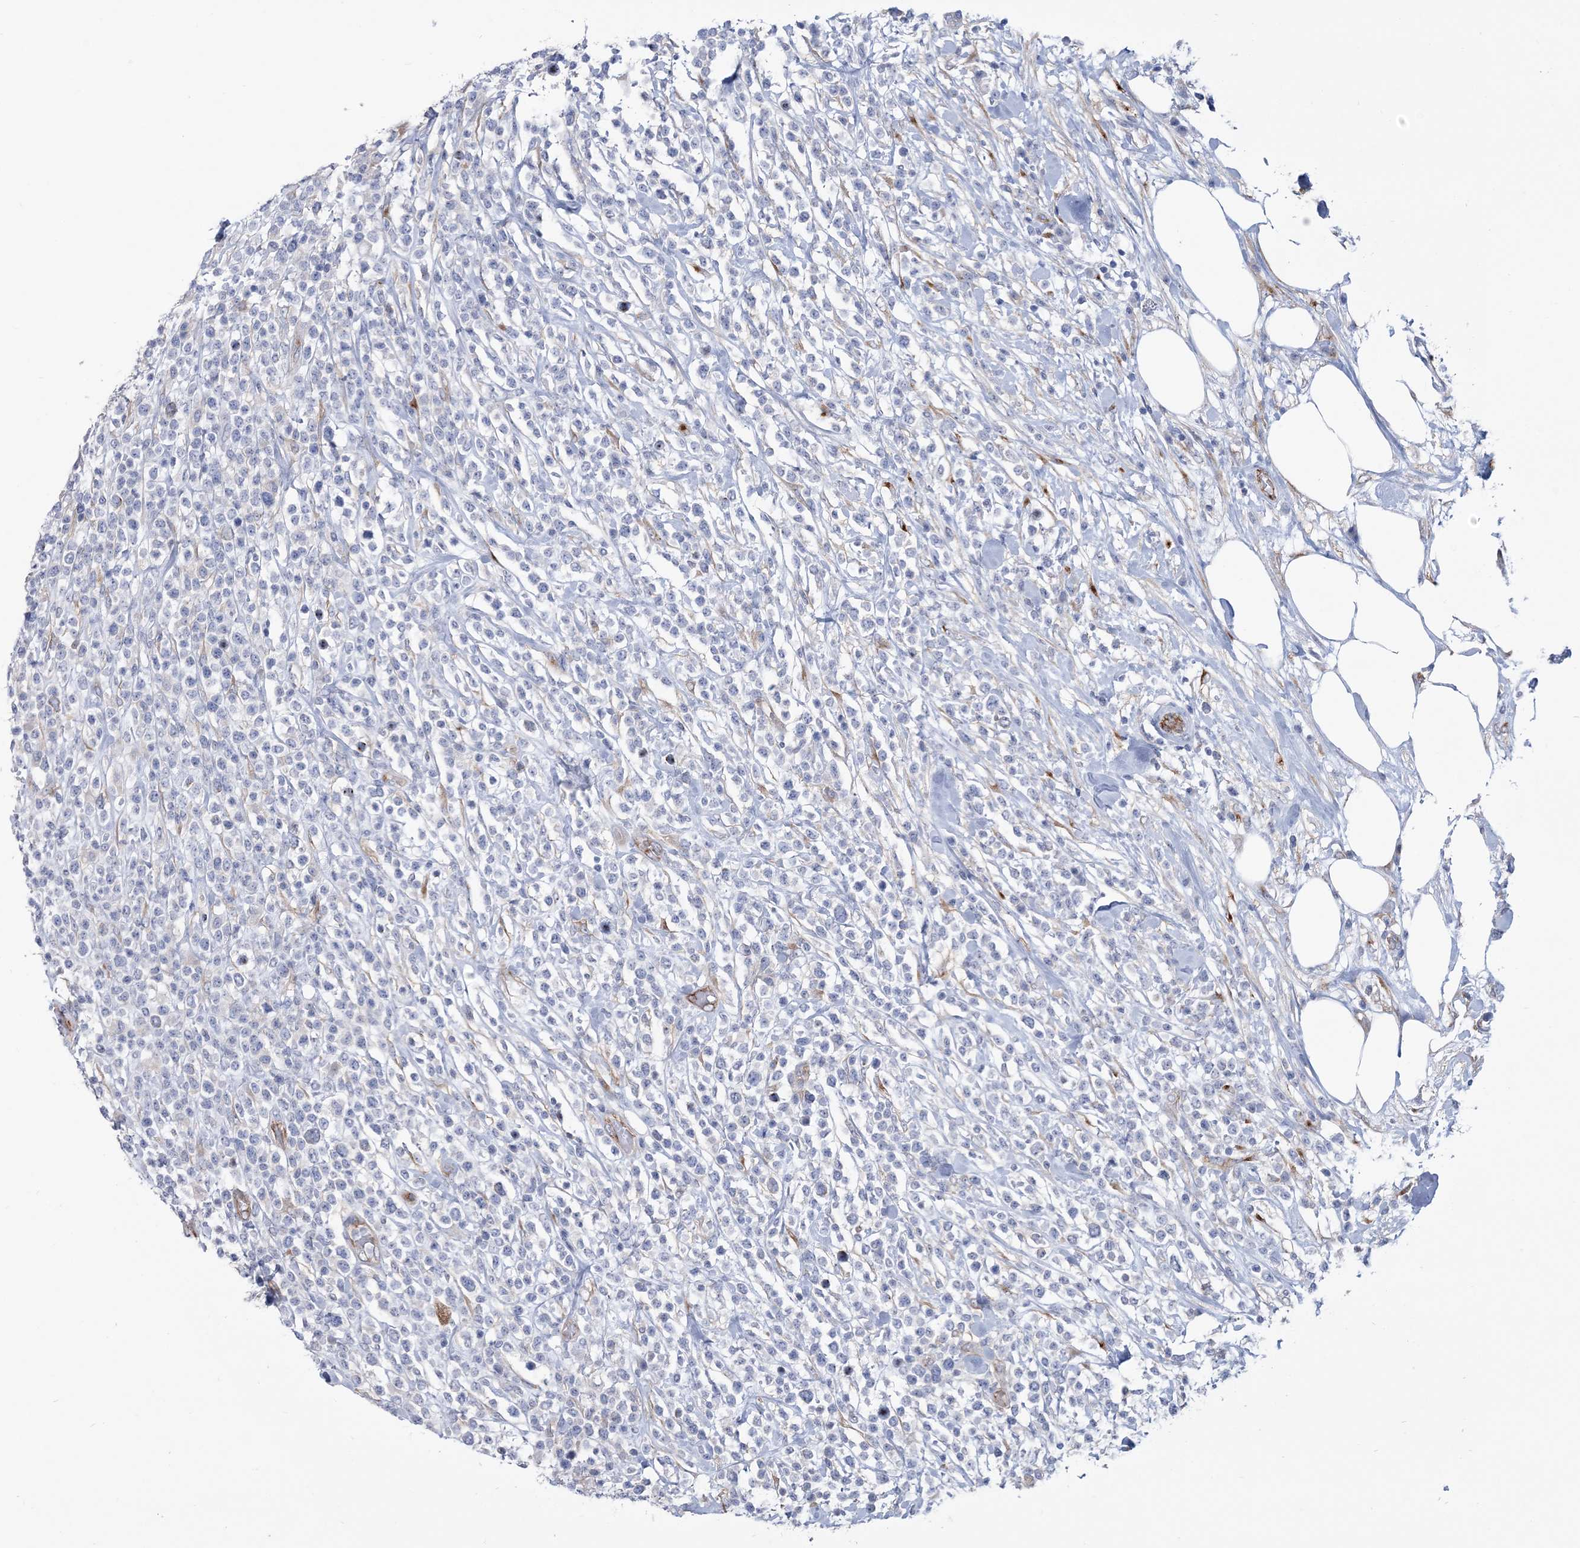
{"staining": {"intensity": "negative", "quantity": "none", "location": "none"}, "tissue": "lymphoma", "cell_type": "Tumor cells", "image_type": "cancer", "snomed": [{"axis": "morphology", "description": "Malignant lymphoma, non-Hodgkin's type, High grade"}, {"axis": "topography", "description": "Colon"}], "caption": "The image reveals no significant staining in tumor cells of lymphoma. The staining was performed using DAB (3,3'-diaminobenzidine) to visualize the protein expression in brown, while the nuclei were stained in blue with hematoxylin (Magnification: 20x).", "gene": "RAB11FIP5", "patient": {"sex": "female", "age": 53}}